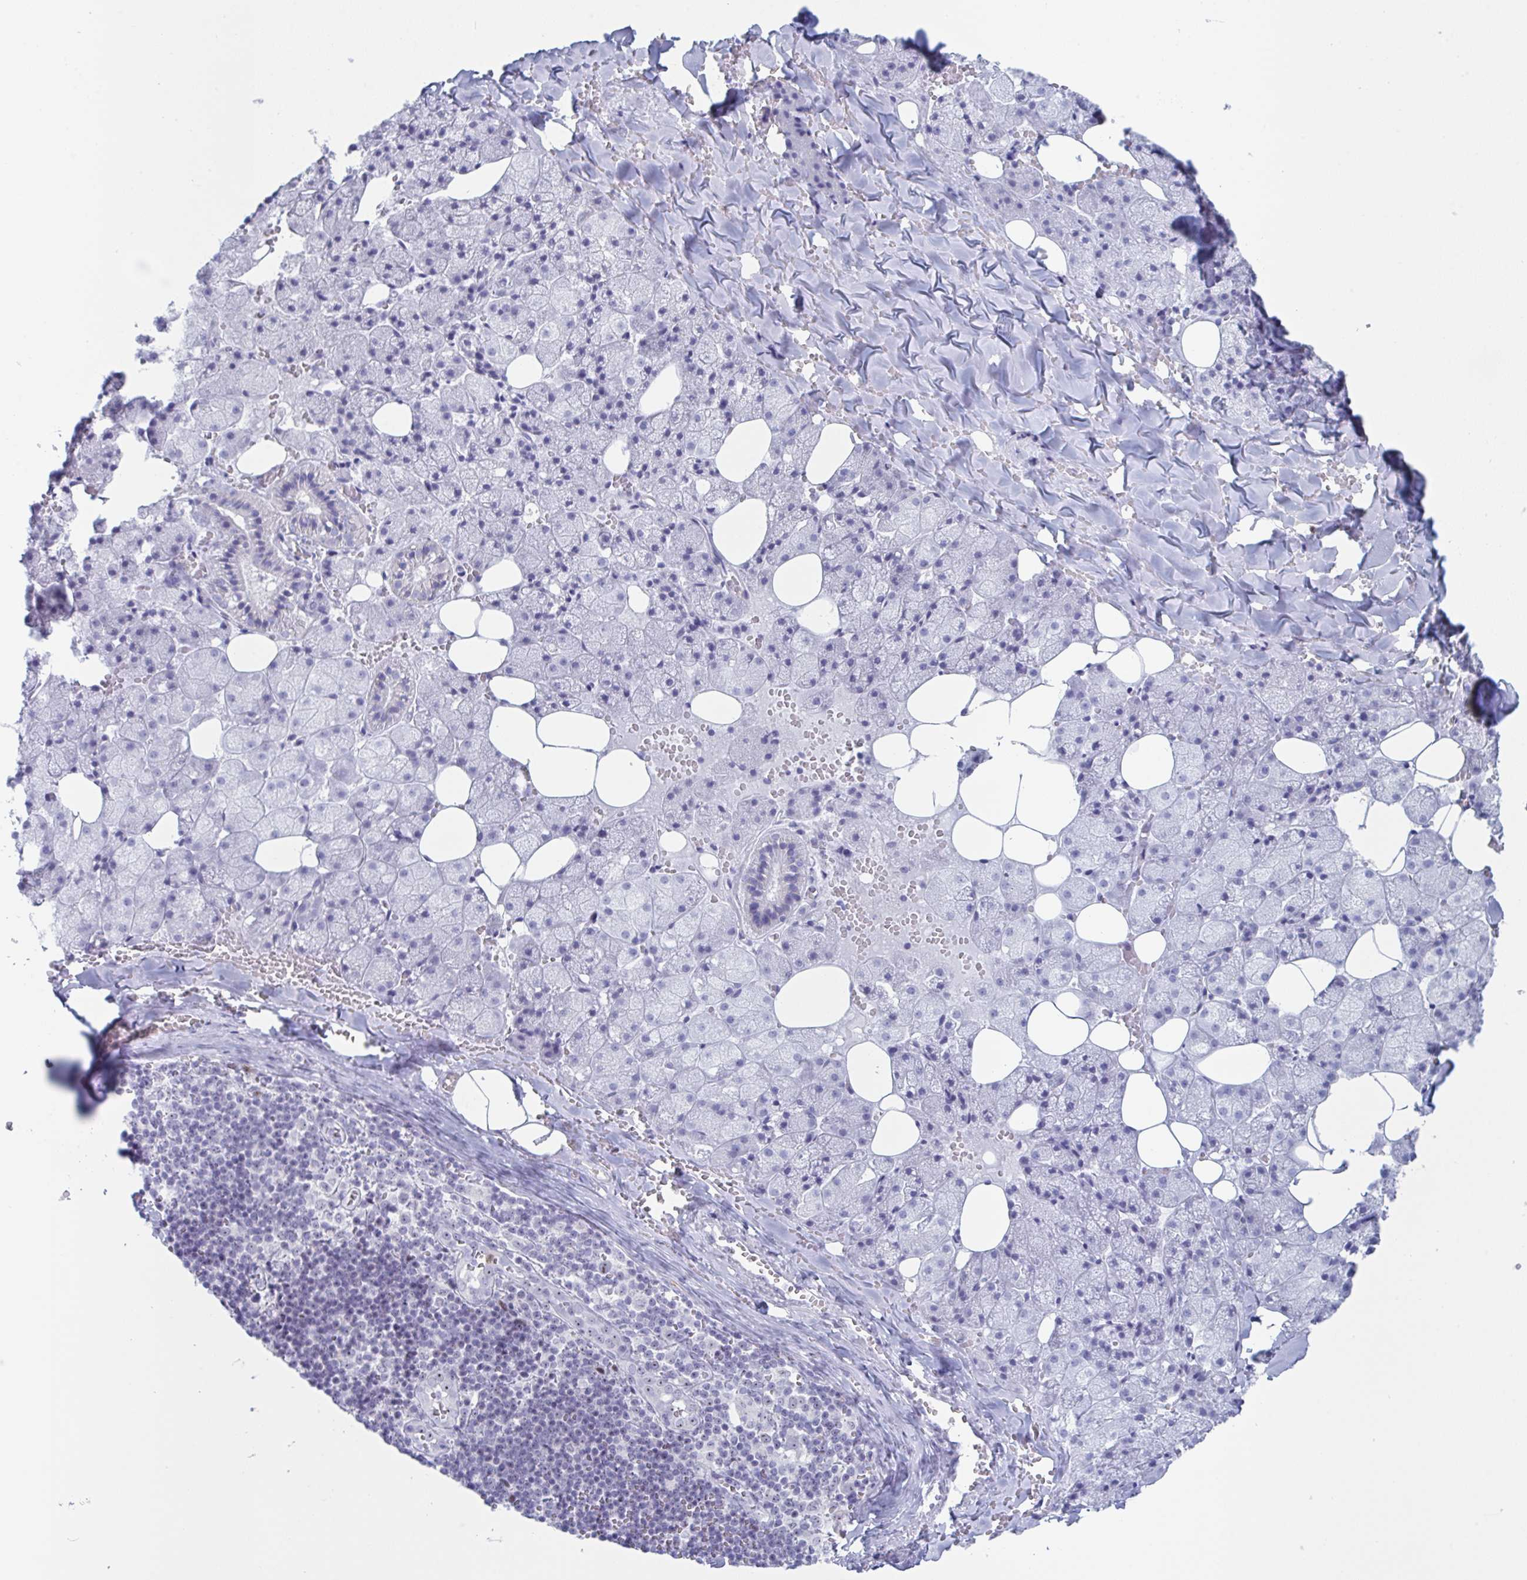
{"staining": {"intensity": "negative", "quantity": "none", "location": "none"}, "tissue": "salivary gland", "cell_type": "Glandular cells", "image_type": "normal", "snomed": [{"axis": "morphology", "description": "Normal tissue, NOS"}, {"axis": "topography", "description": "Salivary gland"}, {"axis": "topography", "description": "Peripheral nerve tissue"}], "caption": "An immunohistochemistry (IHC) histopathology image of normal salivary gland is shown. There is no staining in glandular cells of salivary gland. (DAB IHC with hematoxylin counter stain).", "gene": "CYP4F11", "patient": {"sex": "male", "age": 38}}